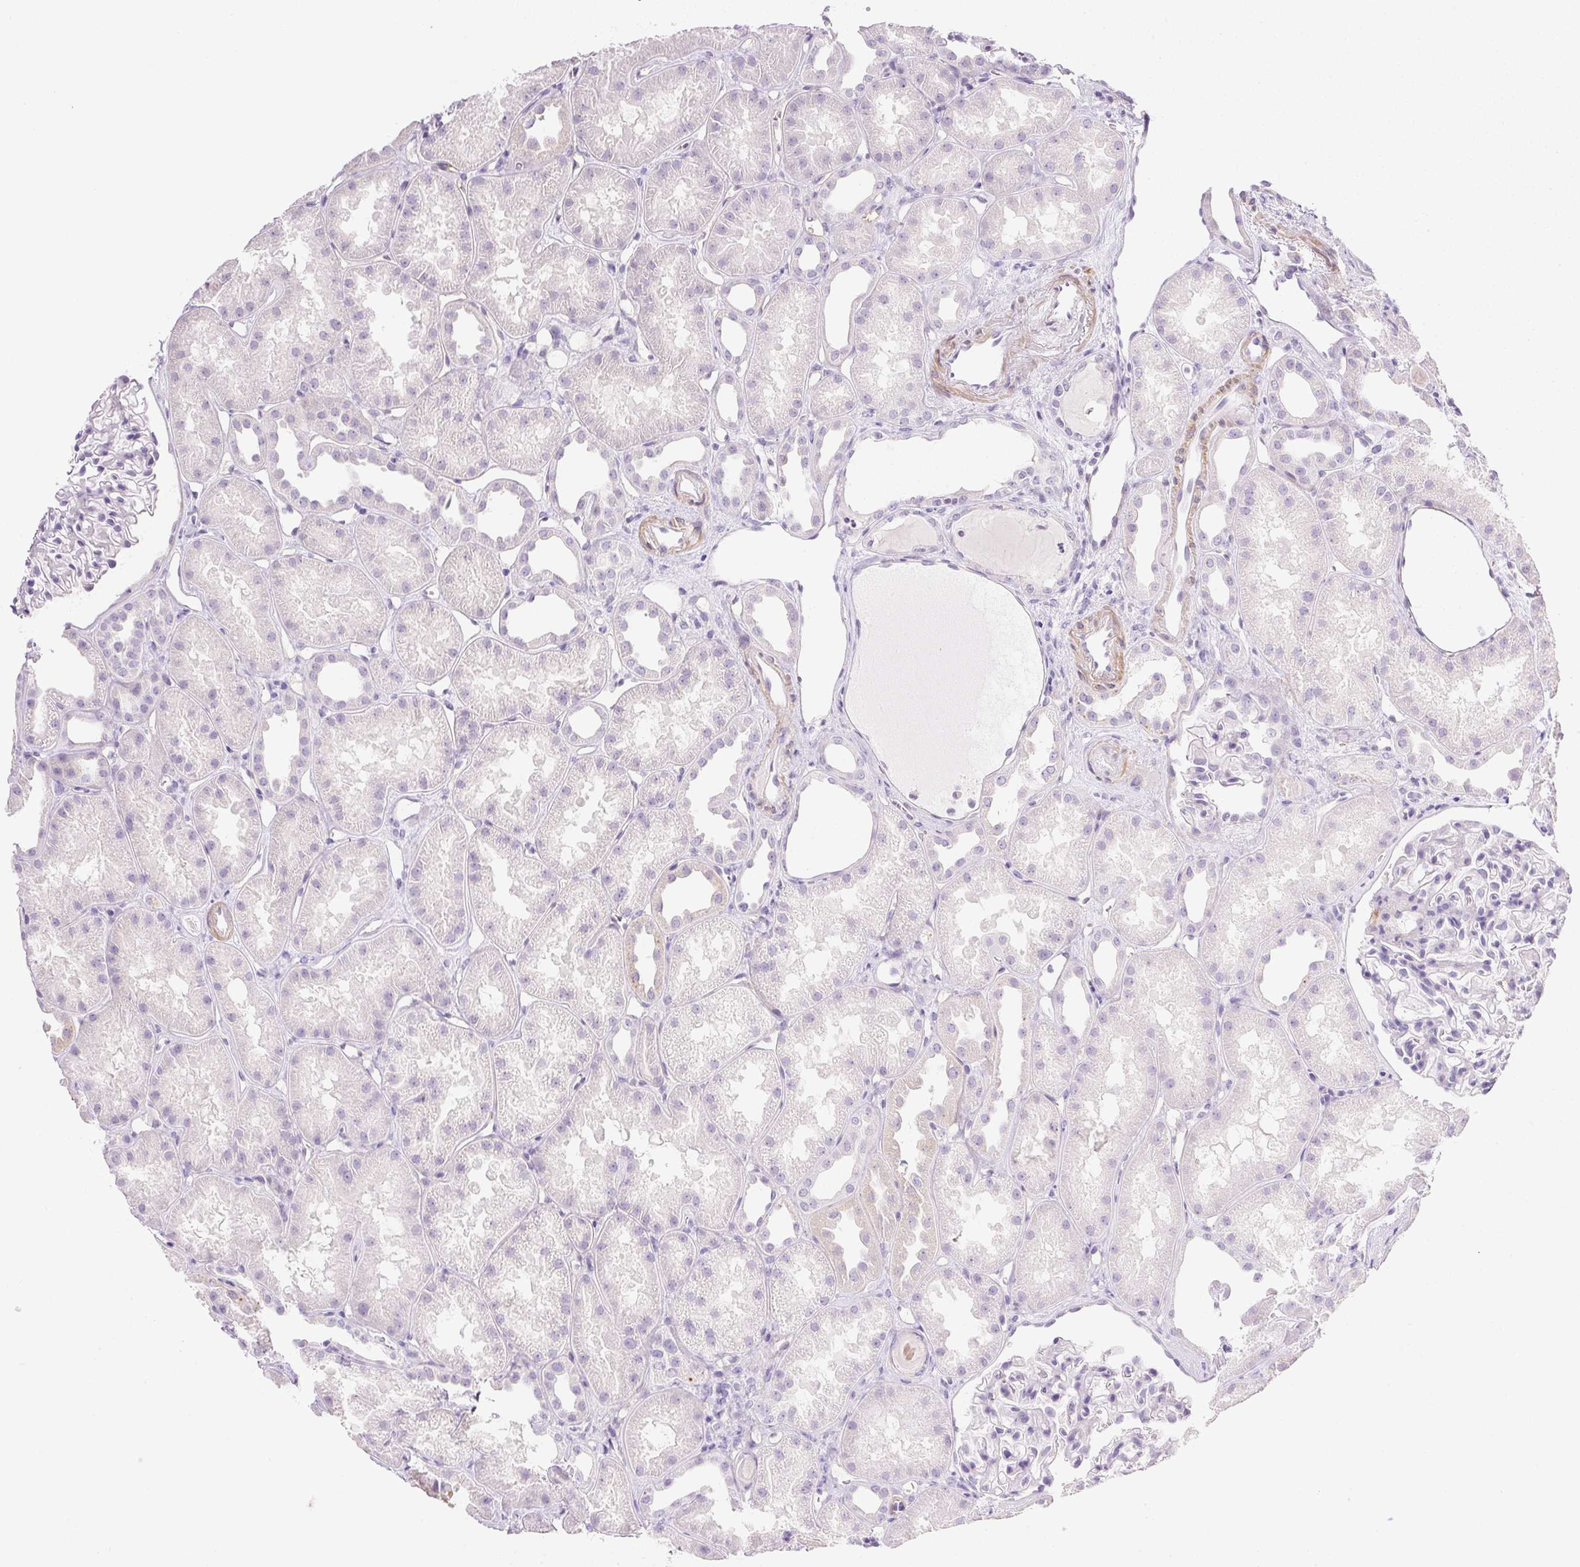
{"staining": {"intensity": "negative", "quantity": "none", "location": "none"}, "tissue": "kidney", "cell_type": "Cells in glomeruli", "image_type": "normal", "snomed": [{"axis": "morphology", "description": "Normal tissue, NOS"}, {"axis": "topography", "description": "Kidney"}], "caption": "Immunohistochemical staining of normal kidney shows no significant expression in cells in glomeruli.", "gene": "KCNE2", "patient": {"sex": "male", "age": 61}}